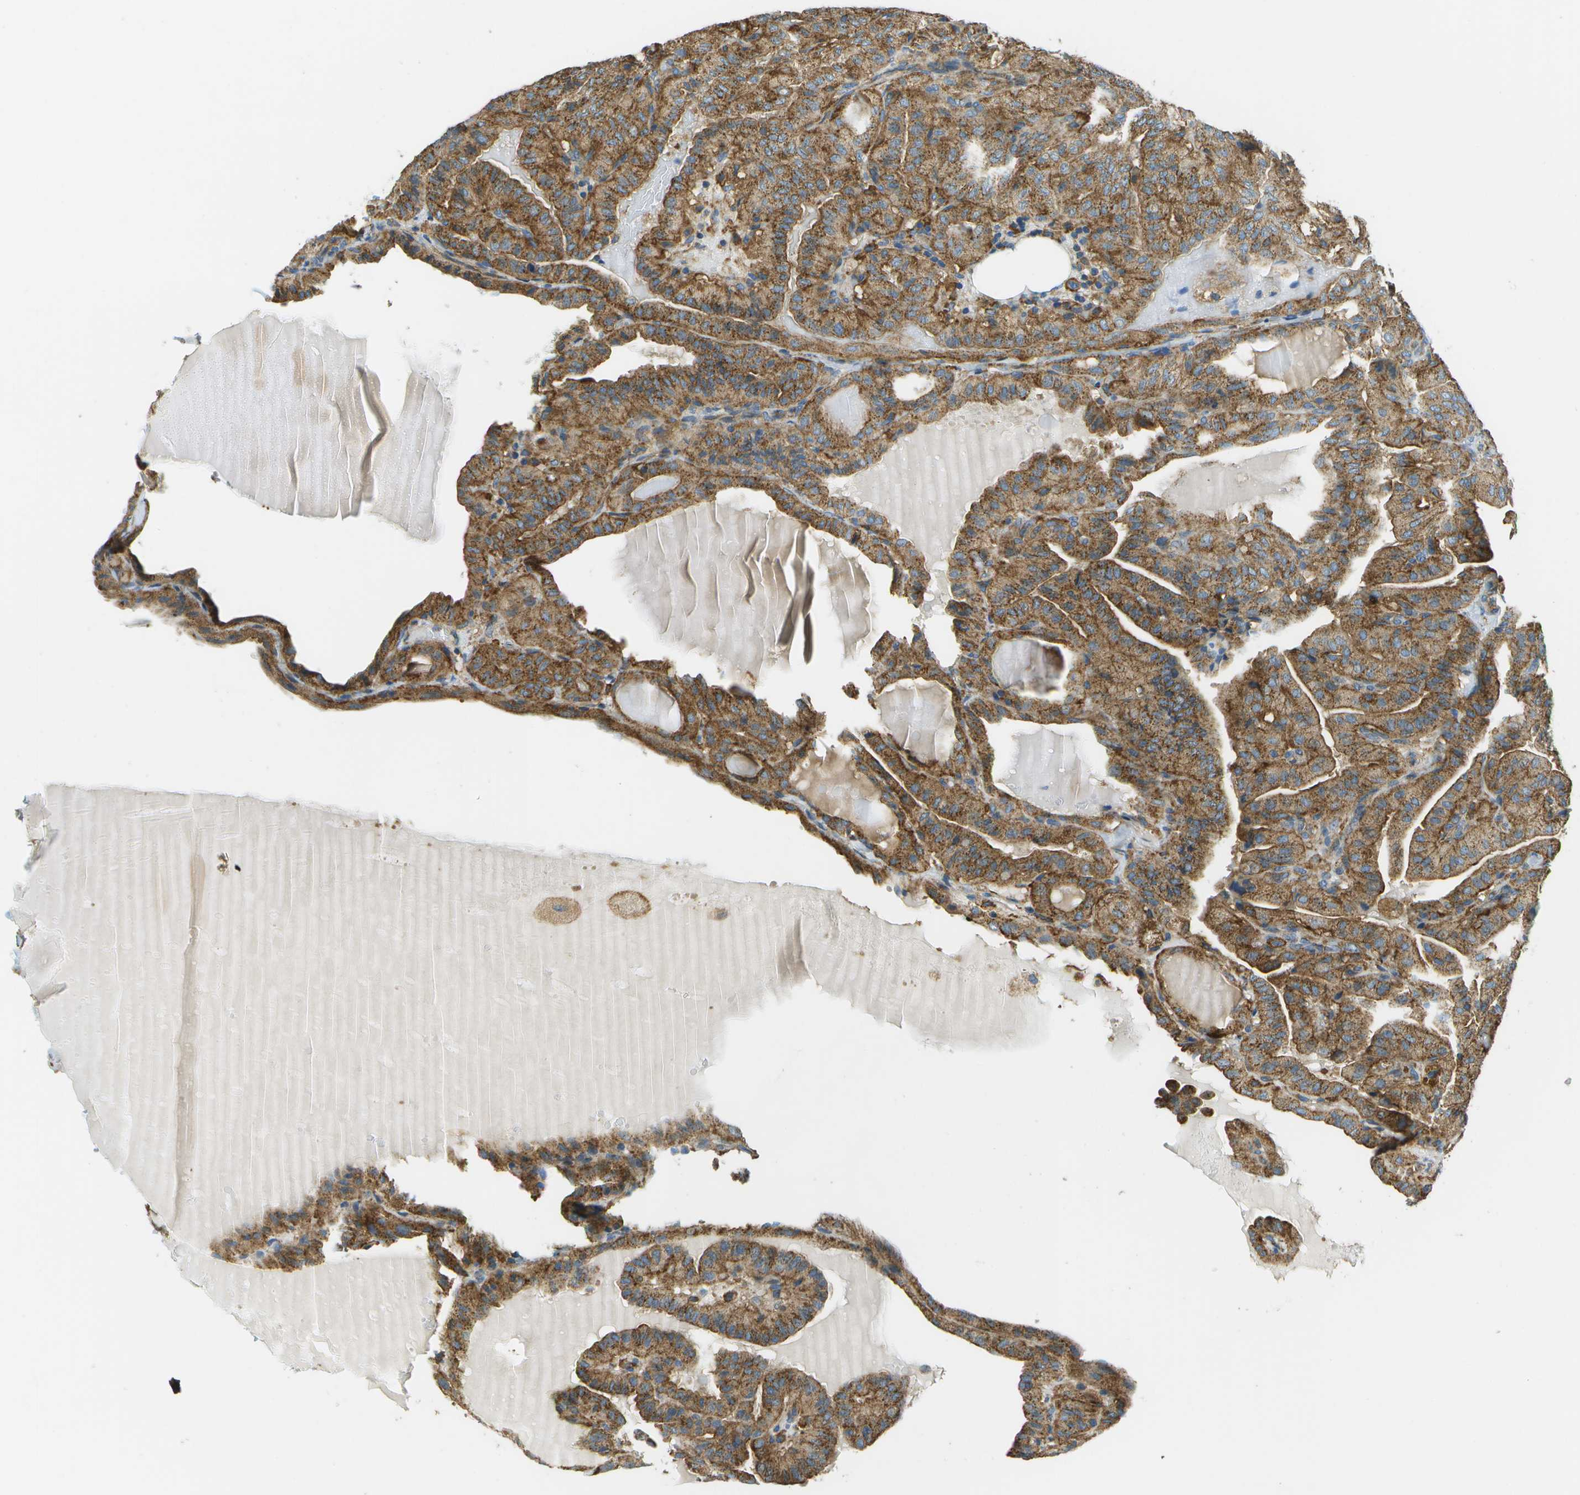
{"staining": {"intensity": "strong", "quantity": ">75%", "location": "cytoplasmic/membranous"}, "tissue": "thyroid cancer", "cell_type": "Tumor cells", "image_type": "cancer", "snomed": [{"axis": "morphology", "description": "Papillary adenocarcinoma, NOS"}, {"axis": "topography", "description": "Thyroid gland"}], "caption": "This is a micrograph of immunohistochemistry (IHC) staining of thyroid cancer (papillary adenocarcinoma), which shows strong expression in the cytoplasmic/membranous of tumor cells.", "gene": "CLTC", "patient": {"sex": "male", "age": 77}}